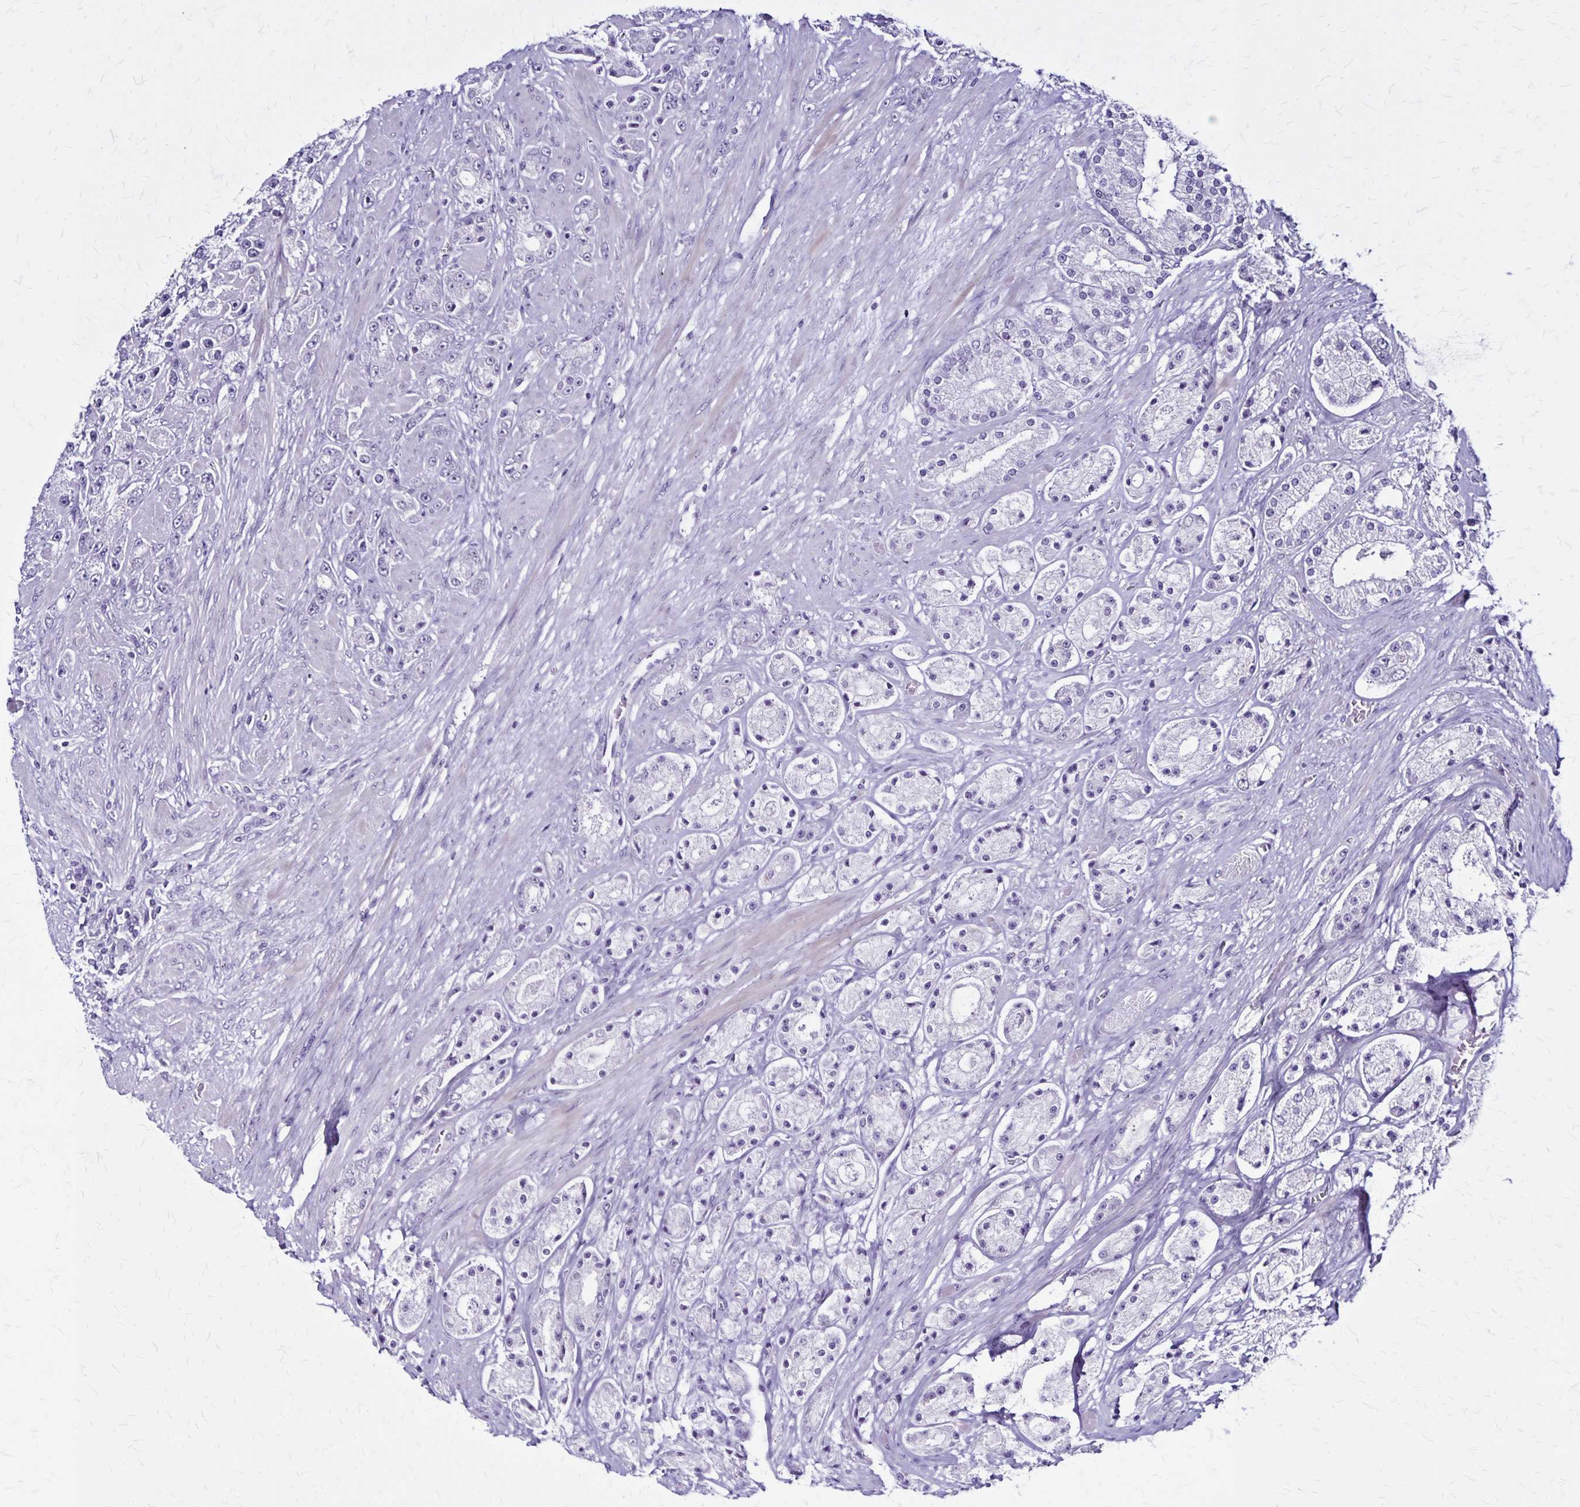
{"staining": {"intensity": "negative", "quantity": "none", "location": "none"}, "tissue": "prostate cancer", "cell_type": "Tumor cells", "image_type": "cancer", "snomed": [{"axis": "morphology", "description": "Adenocarcinoma, High grade"}, {"axis": "topography", "description": "Prostate"}], "caption": "Immunohistochemical staining of human prostate cancer displays no significant staining in tumor cells.", "gene": "PLXNA4", "patient": {"sex": "male", "age": 67}}